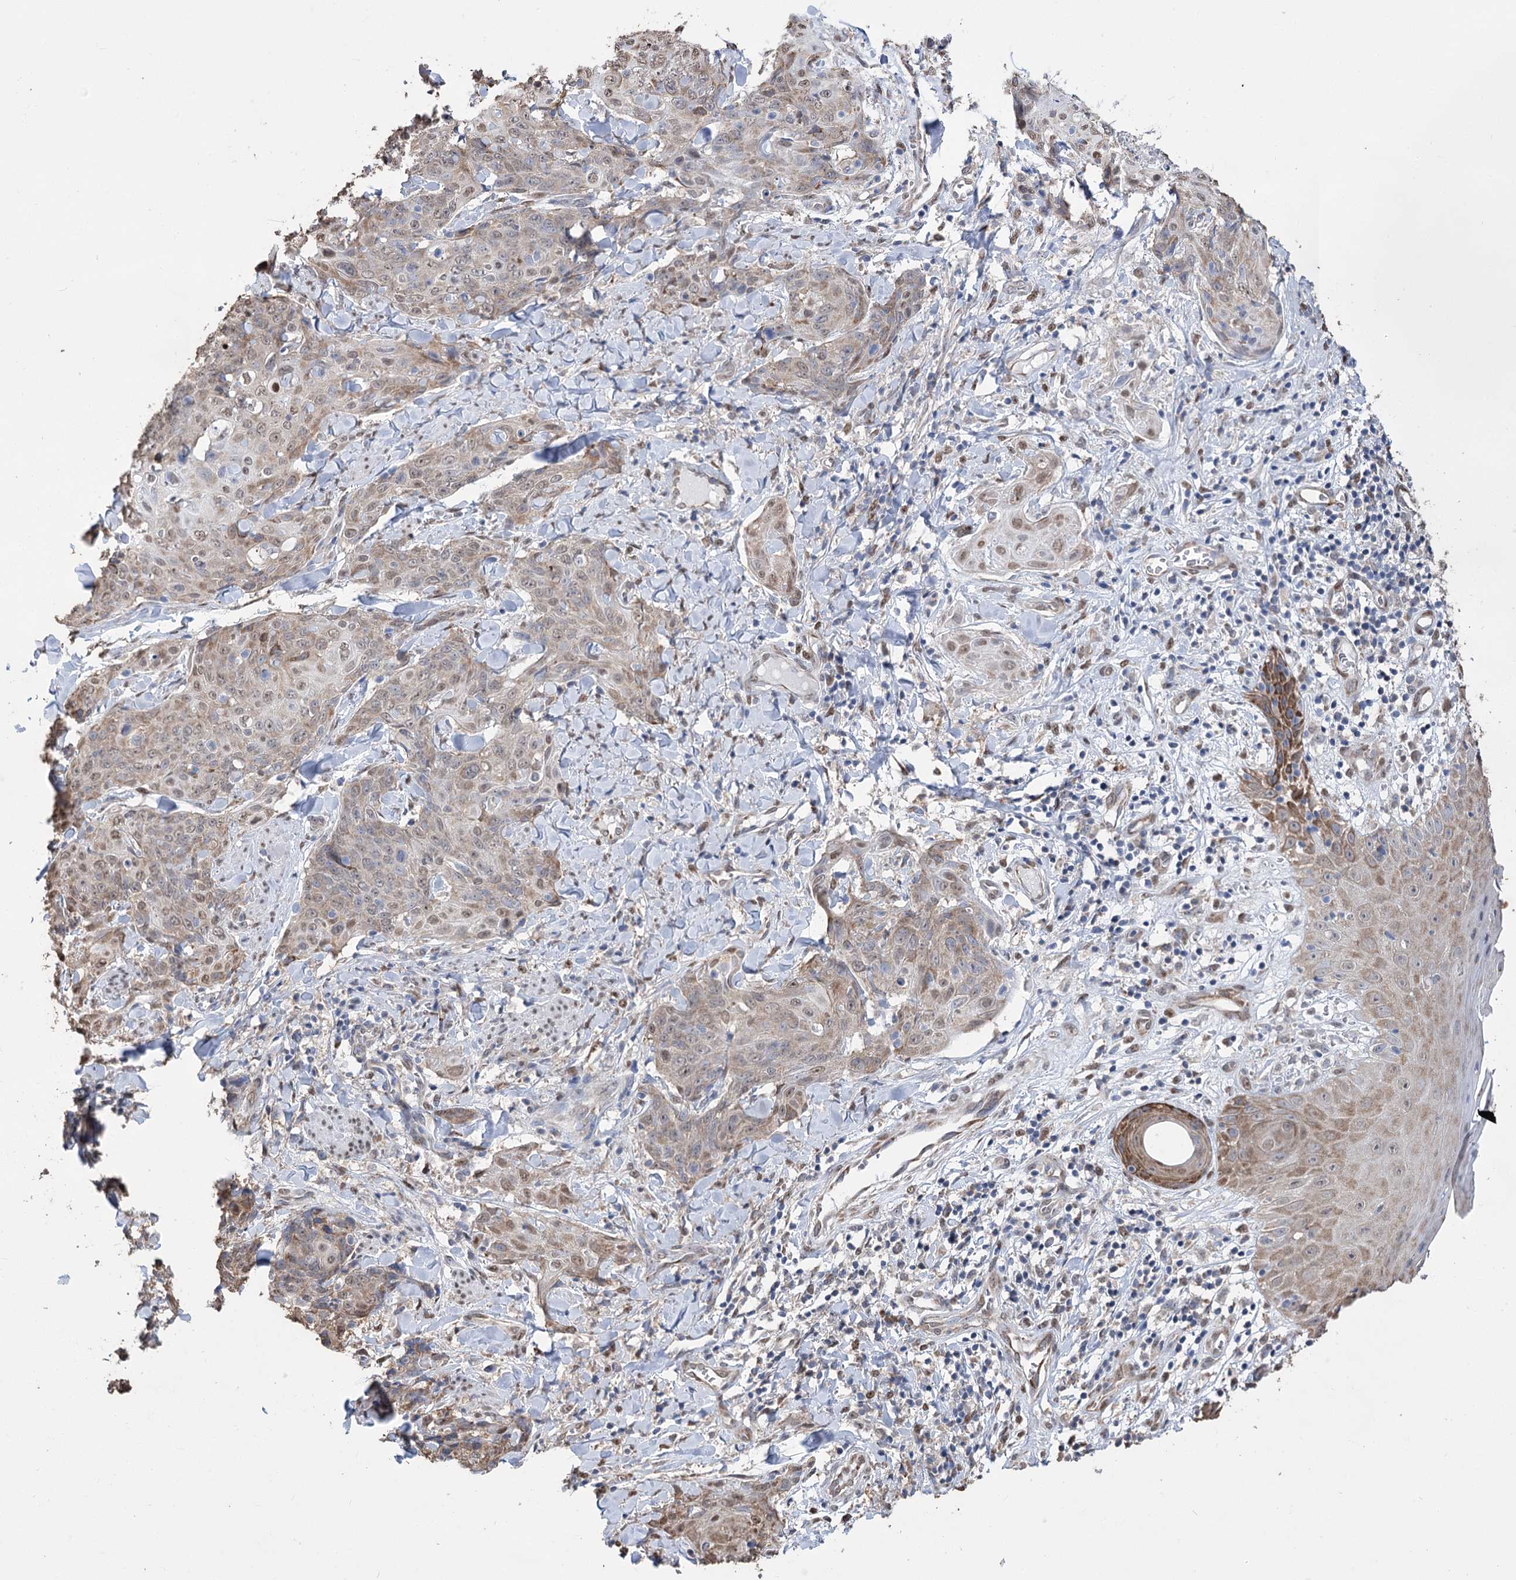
{"staining": {"intensity": "moderate", "quantity": "25%-75%", "location": "cytoplasmic/membranous,nuclear"}, "tissue": "skin cancer", "cell_type": "Tumor cells", "image_type": "cancer", "snomed": [{"axis": "morphology", "description": "Squamous cell carcinoma, NOS"}, {"axis": "topography", "description": "Skin"}, {"axis": "topography", "description": "Vulva"}], "caption": "Brown immunohistochemical staining in human skin squamous cell carcinoma reveals moderate cytoplasmic/membranous and nuclear expression in about 25%-75% of tumor cells.", "gene": "NFU1", "patient": {"sex": "female", "age": 85}}